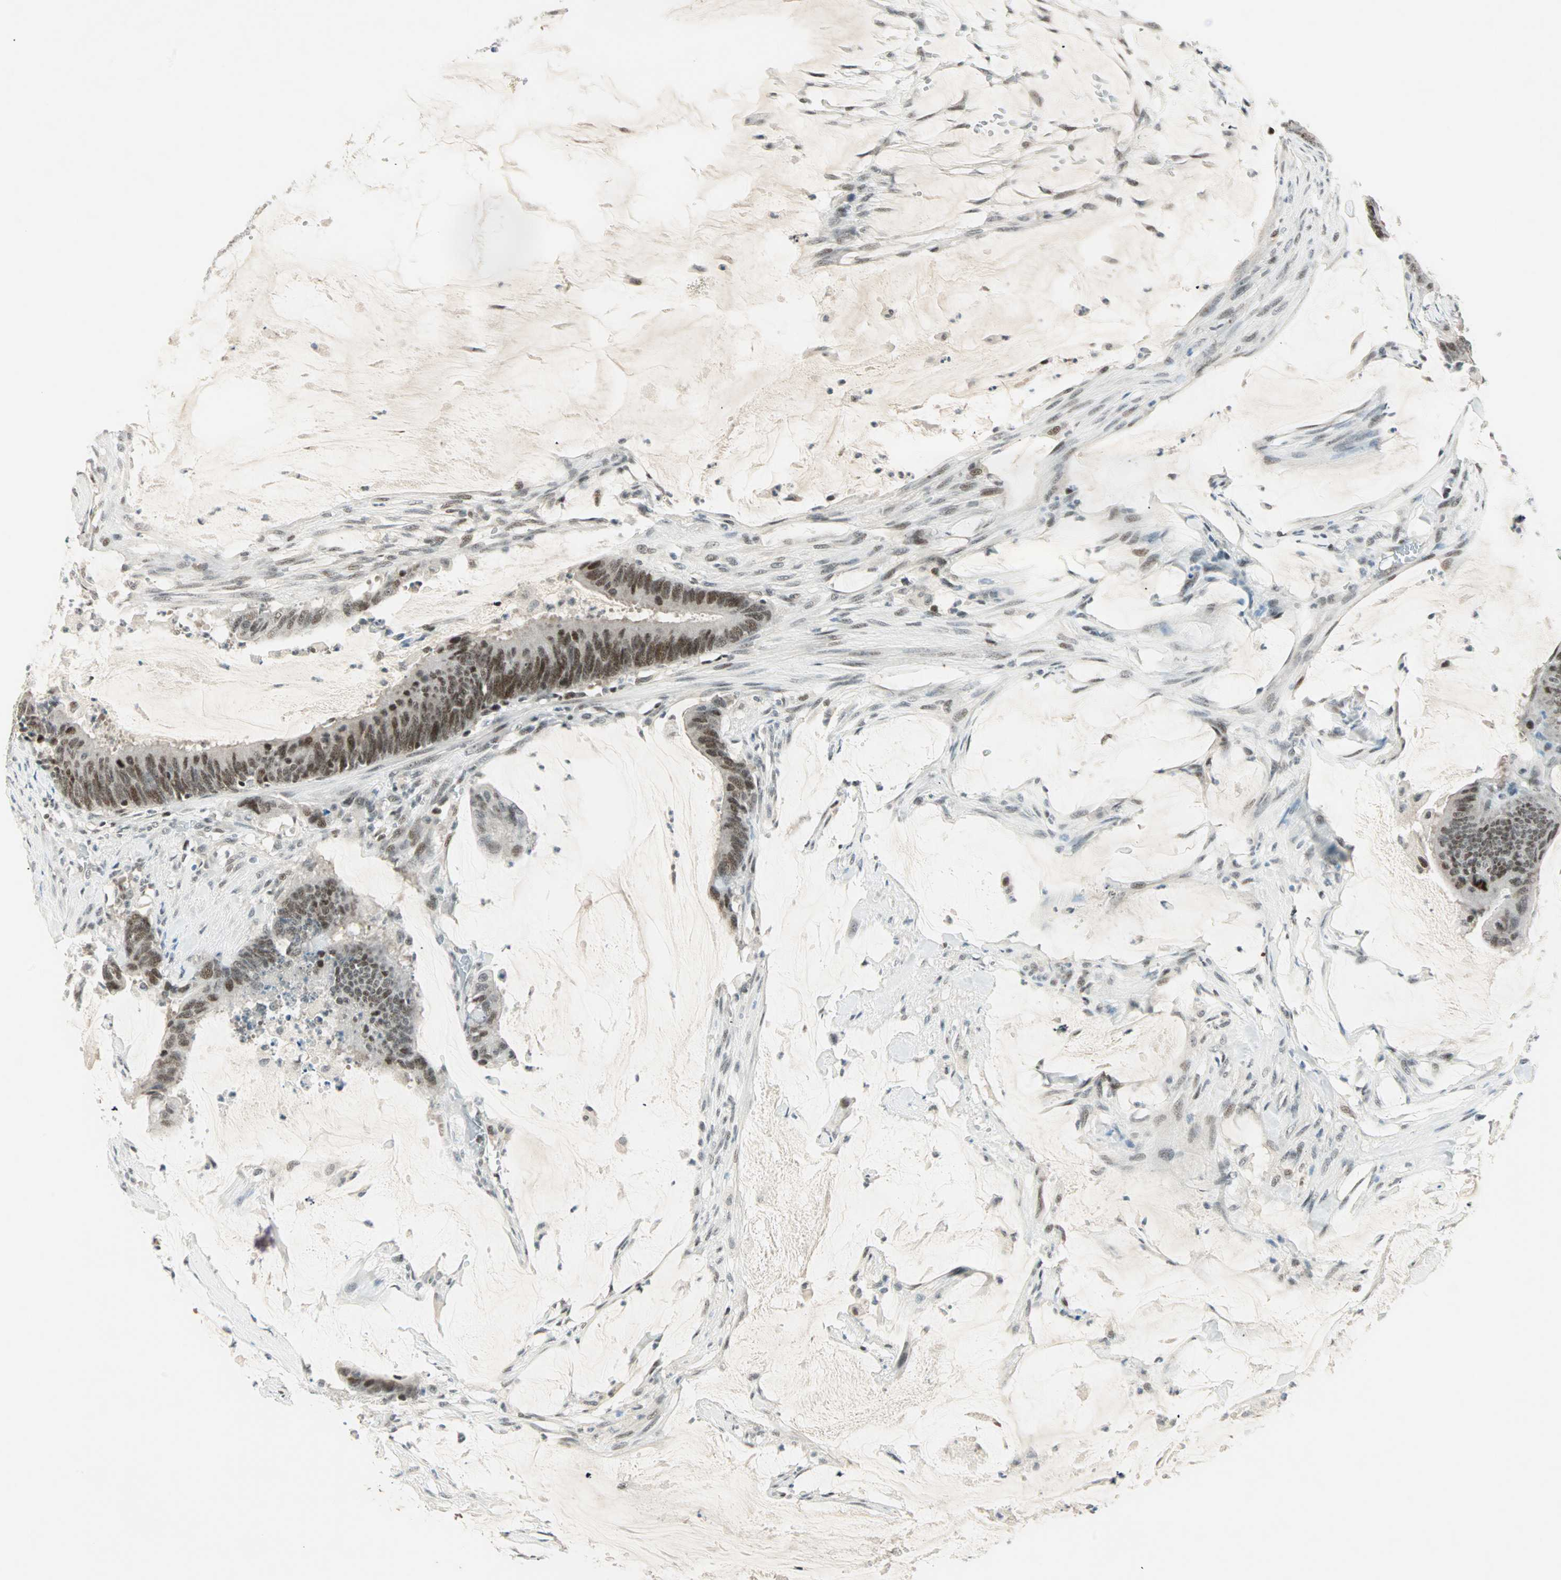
{"staining": {"intensity": "moderate", "quantity": ">75%", "location": "nuclear"}, "tissue": "colorectal cancer", "cell_type": "Tumor cells", "image_type": "cancer", "snomed": [{"axis": "morphology", "description": "Adenocarcinoma, NOS"}, {"axis": "topography", "description": "Rectum"}], "caption": "Immunohistochemical staining of human colorectal cancer (adenocarcinoma) shows medium levels of moderate nuclear protein expression in about >75% of tumor cells.", "gene": "SIN3A", "patient": {"sex": "female", "age": 66}}